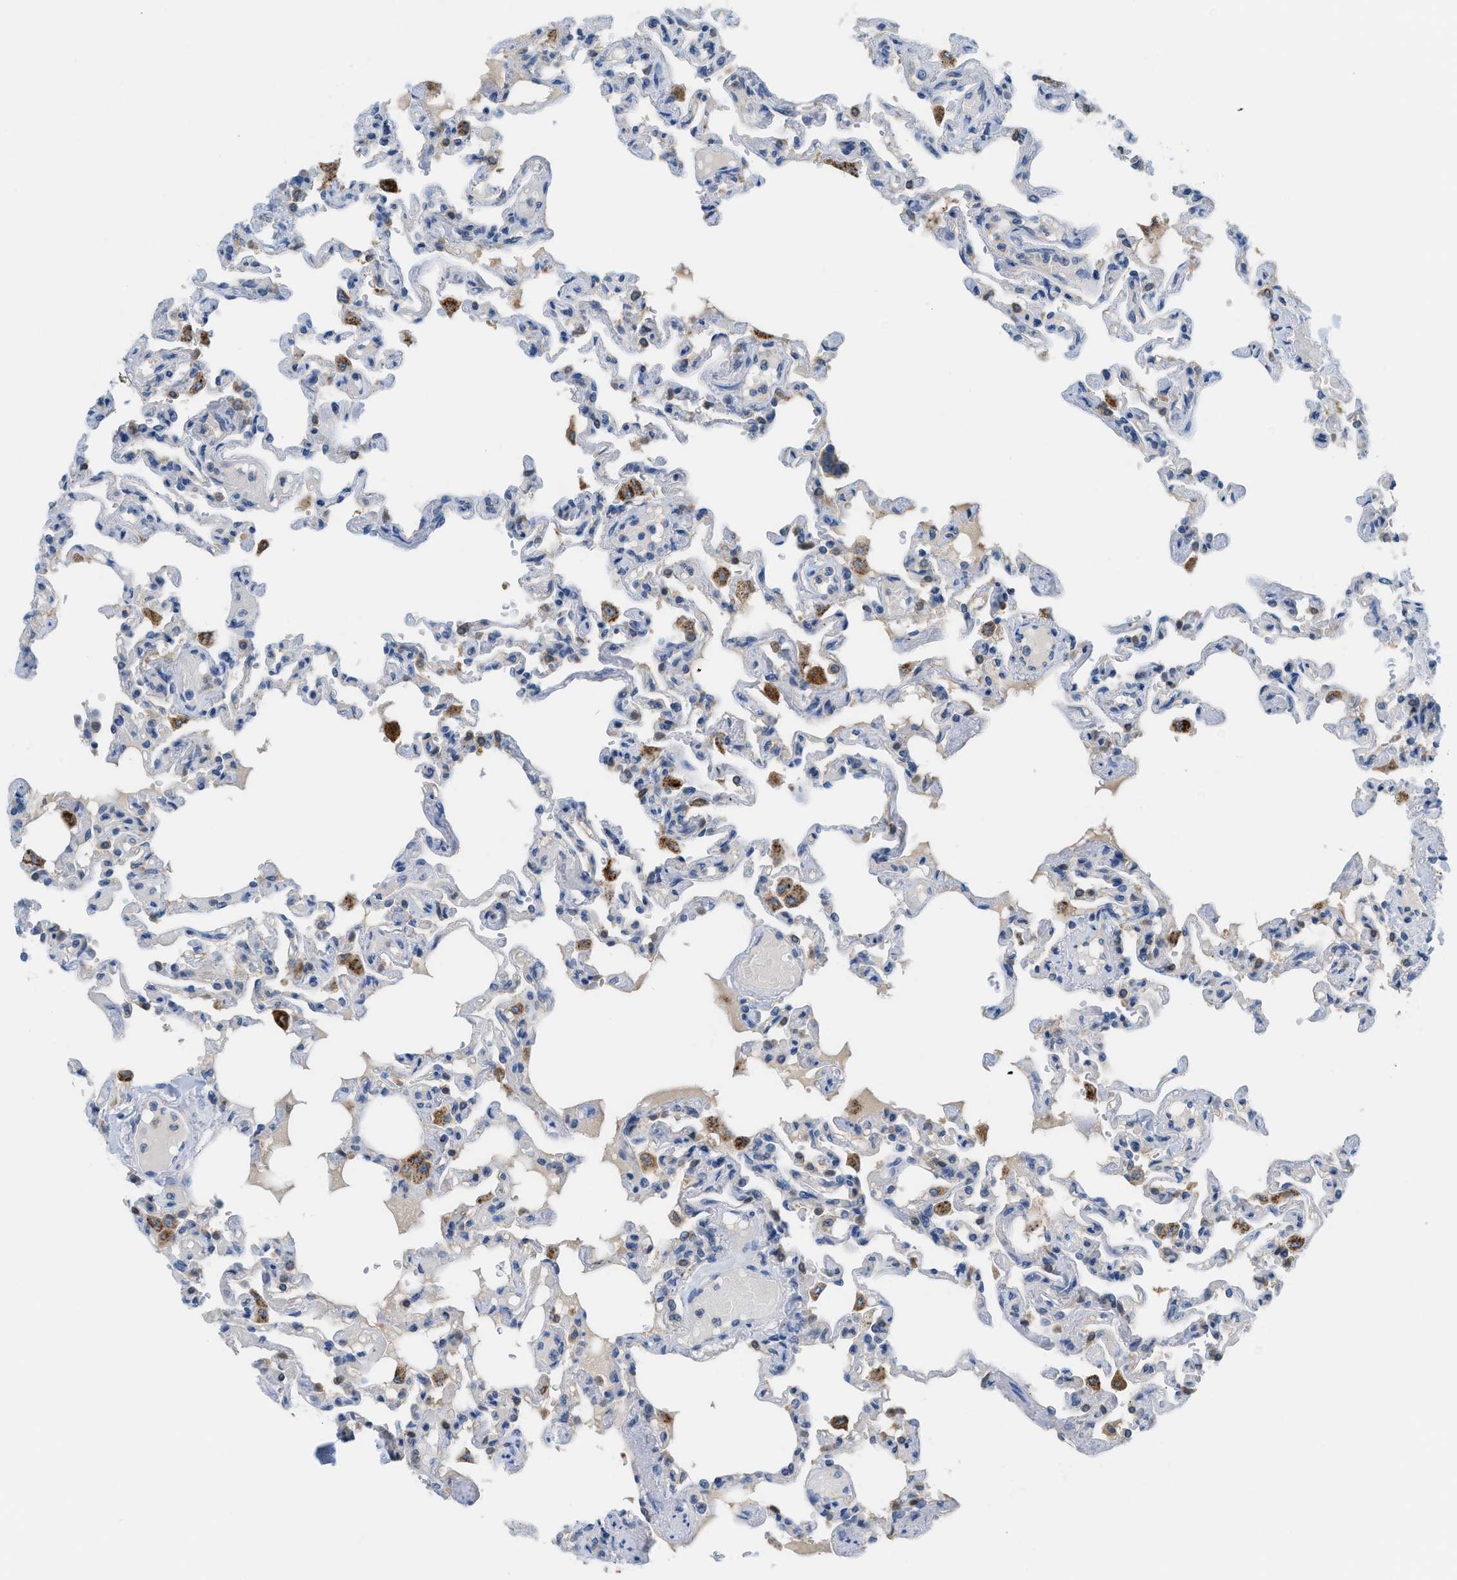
{"staining": {"intensity": "weak", "quantity": "25%-75%", "location": "cytoplasmic/membranous"}, "tissue": "lung", "cell_type": "Alveolar cells", "image_type": "normal", "snomed": [{"axis": "morphology", "description": "Normal tissue, NOS"}, {"axis": "topography", "description": "Lung"}], "caption": "Normal lung was stained to show a protein in brown. There is low levels of weak cytoplasmic/membranous staining in approximately 25%-75% of alveolar cells.", "gene": "CSTB", "patient": {"sex": "male", "age": 21}}